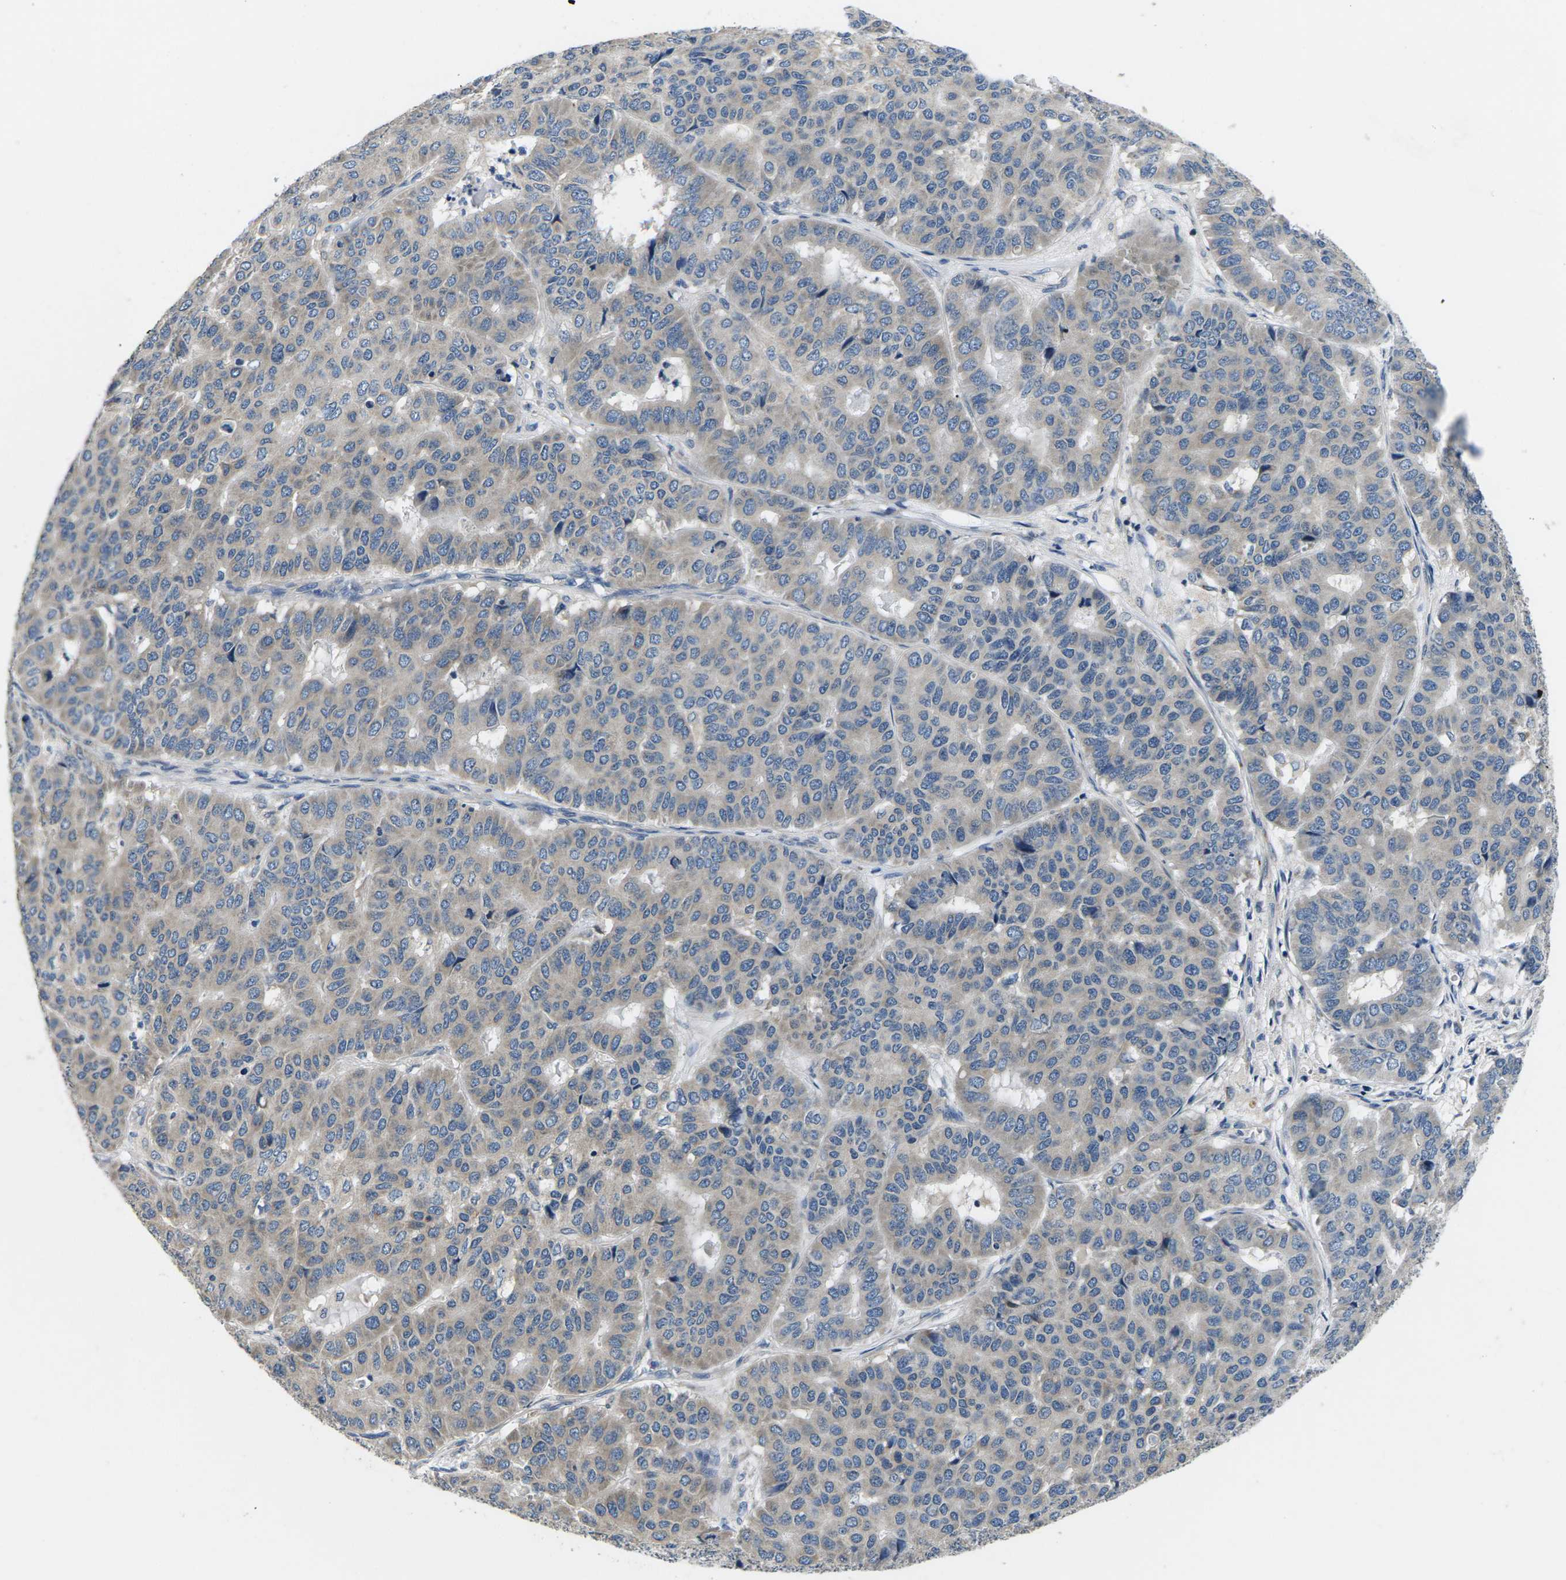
{"staining": {"intensity": "weak", "quantity": "25%-75%", "location": "cytoplasmic/membranous"}, "tissue": "pancreatic cancer", "cell_type": "Tumor cells", "image_type": "cancer", "snomed": [{"axis": "morphology", "description": "Adenocarcinoma, NOS"}, {"axis": "topography", "description": "Pancreas"}], "caption": "Pancreatic cancer stained with a protein marker displays weak staining in tumor cells.", "gene": "ERGIC3", "patient": {"sex": "male", "age": 50}}